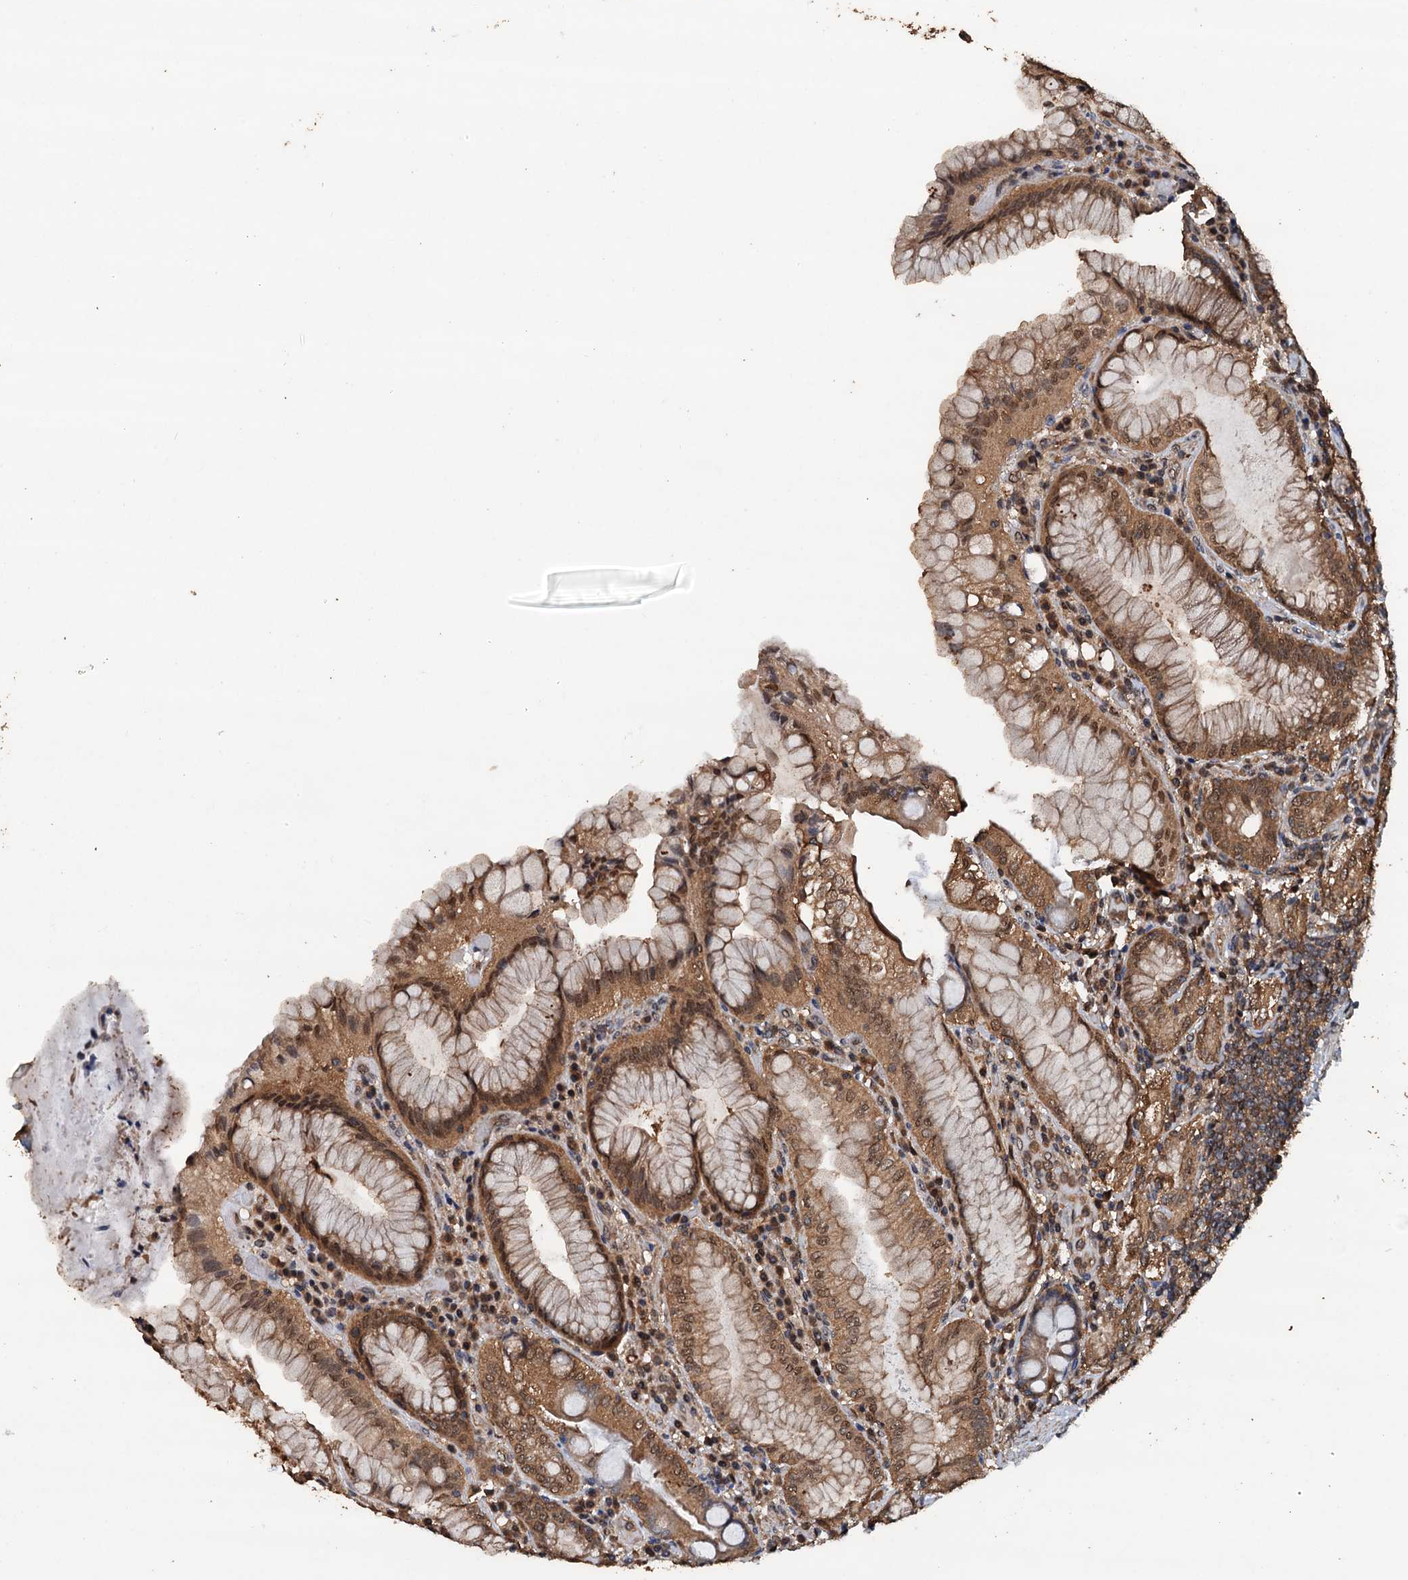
{"staining": {"intensity": "moderate", "quantity": ">75%", "location": "cytoplasmic/membranous,nuclear"}, "tissue": "stomach", "cell_type": "Glandular cells", "image_type": "normal", "snomed": [{"axis": "morphology", "description": "Normal tissue, NOS"}, {"axis": "topography", "description": "Stomach, upper"}, {"axis": "topography", "description": "Stomach, lower"}], "caption": "A micrograph of stomach stained for a protein exhibits moderate cytoplasmic/membranous,nuclear brown staining in glandular cells. (brown staining indicates protein expression, while blue staining denotes nuclei).", "gene": "PSMD9", "patient": {"sex": "female", "age": 76}}